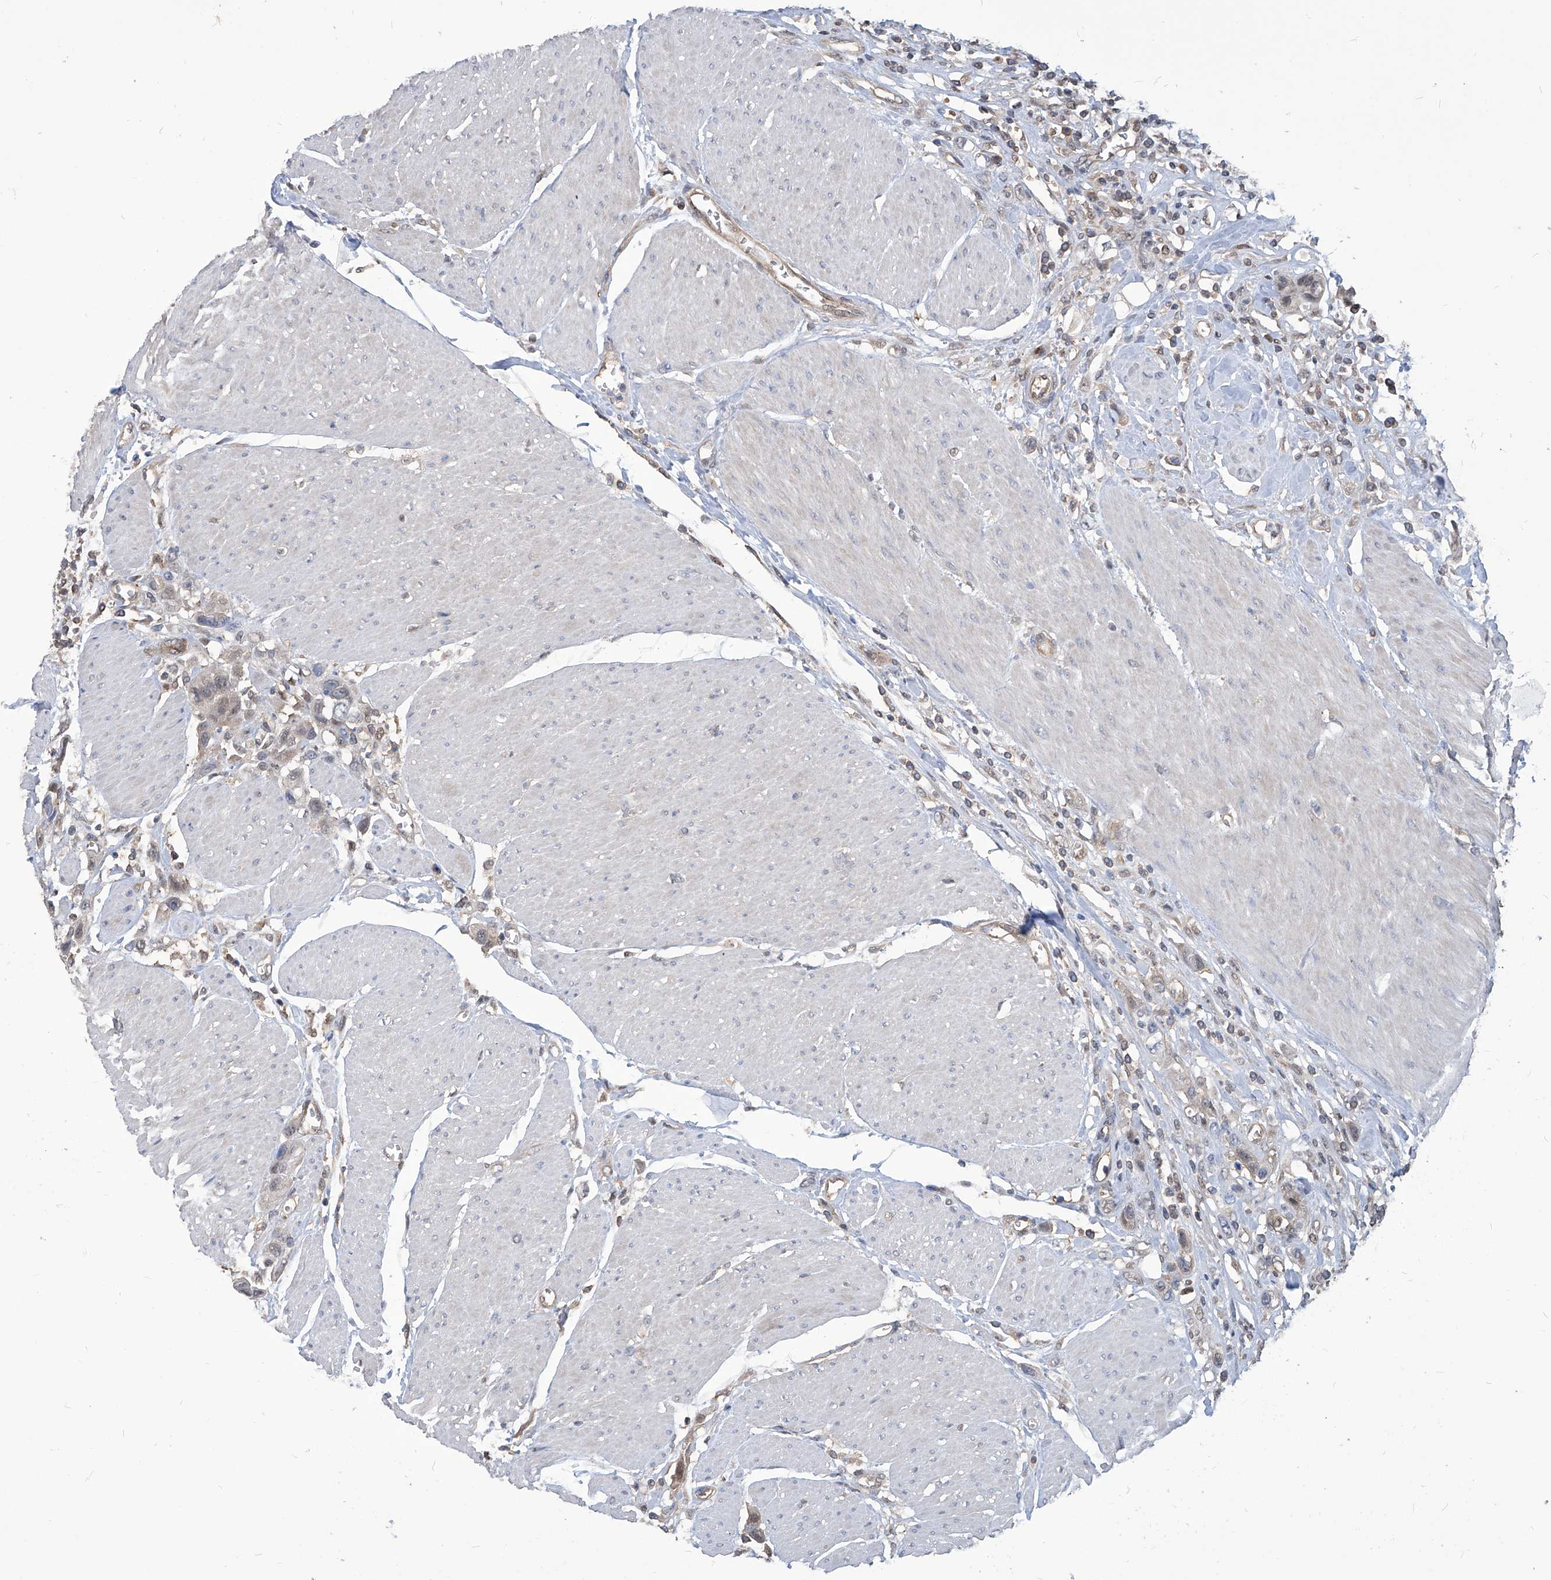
{"staining": {"intensity": "weak", "quantity": "<25%", "location": "cytoplasmic/membranous"}, "tissue": "urothelial cancer", "cell_type": "Tumor cells", "image_type": "cancer", "snomed": [{"axis": "morphology", "description": "Urothelial carcinoma, High grade"}, {"axis": "topography", "description": "Urinary bladder"}], "caption": "This is a image of IHC staining of urothelial carcinoma (high-grade), which shows no expression in tumor cells.", "gene": "PSMB1", "patient": {"sex": "male", "age": 50}}